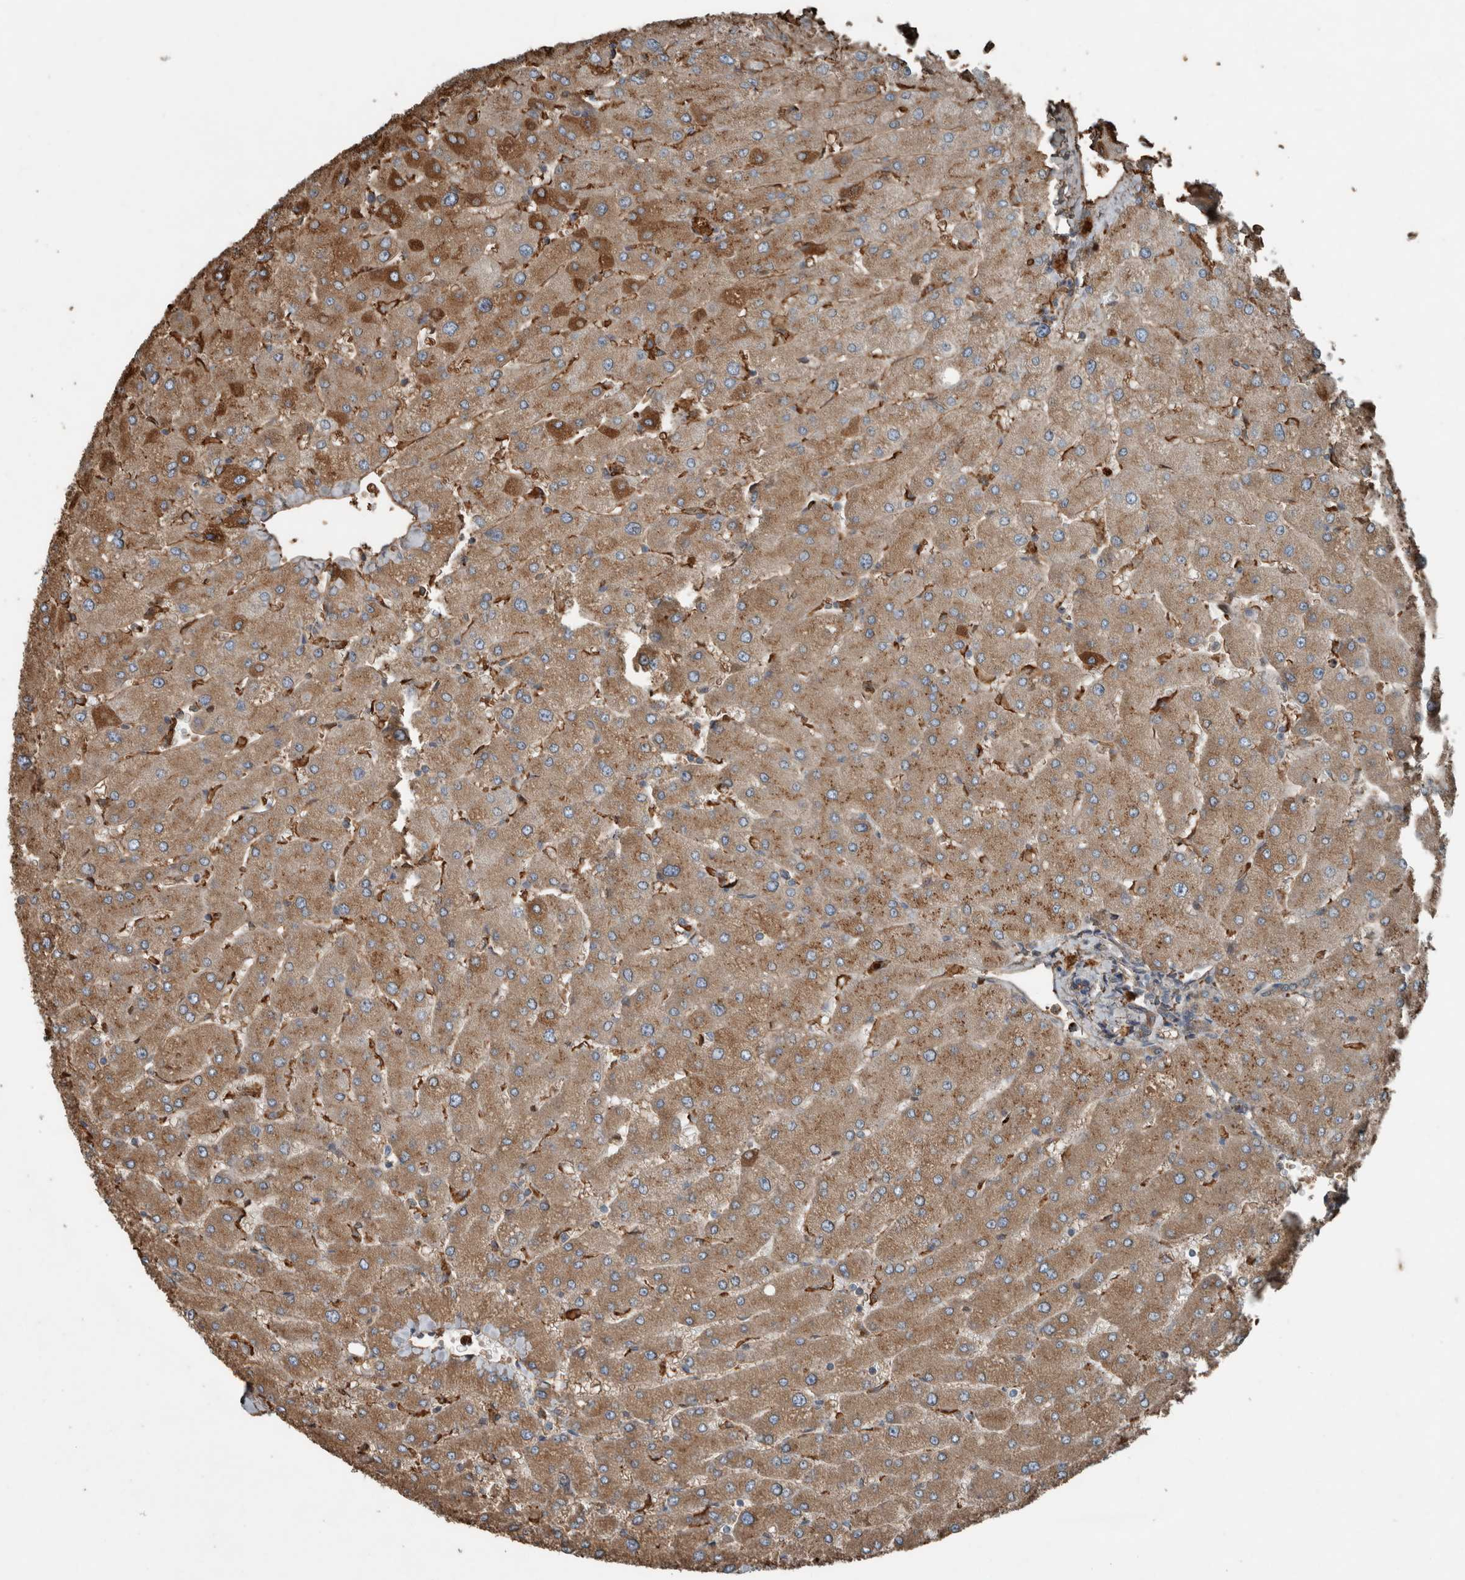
{"staining": {"intensity": "weak", "quantity": "25%-75%", "location": "cytoplasmic/membranous"}, "tissue": "liver", "cell_type": "Cholangiocytes", "image_type": "normal", "snomed": [{"axis": "morphology", "description": "Normal tissue, NOS"}, {"axis": "topography", "description": "Liver"}], "caption": "IHC image of unremarkable liver: liver stained using IHC reveals low levels of weak protein expression localized specifically in the cytoplasmic/membranous of cholangiocytes, appearing as a cytoplasmic/membranous brown color.", "gene": "USP34", "patient": {"sex": "male", "age": 55}}